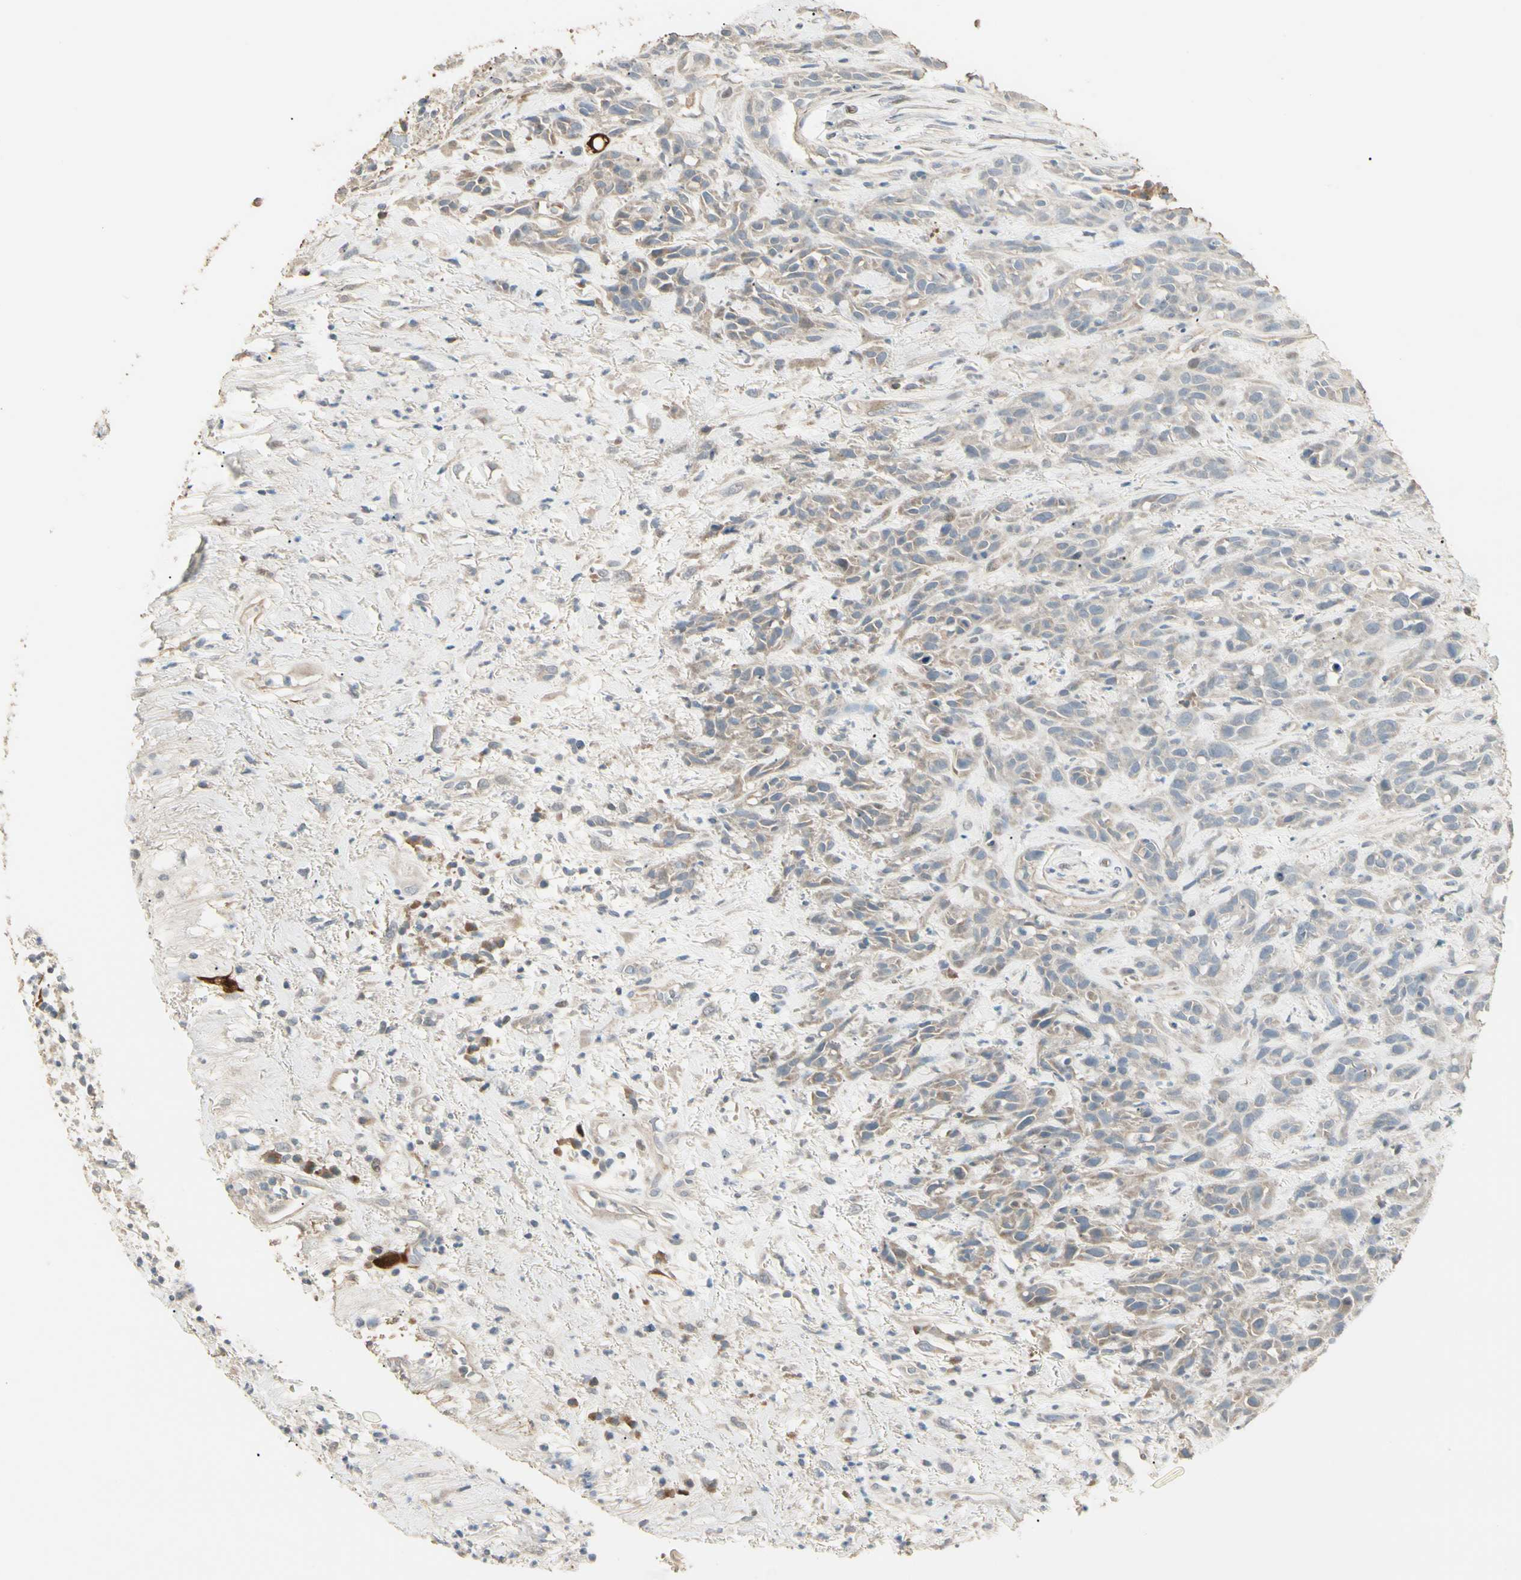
{"staining": {"intensity": "weak", "quantity": "25%-75%", "location": "cytoplasmic/membranous"}, "tissue": "head and neck cancer", "cell_type": "Tumor cells", "image_type": "cancer", "snomed": [{"axis": "morphology", "description": "Squamous cell carcinoma, NOS"}, {"axis": "topography", "description": "Head-Neck"}], "caption": "Approximately 25%-75% of tumor cells in head and neck cancer exhibit weak cytoplasmic/membranous protein staining as visualized by brown immunohistochemical staining.", "gene": "GNE", "patient": {"sex": "male", "age": 62}}